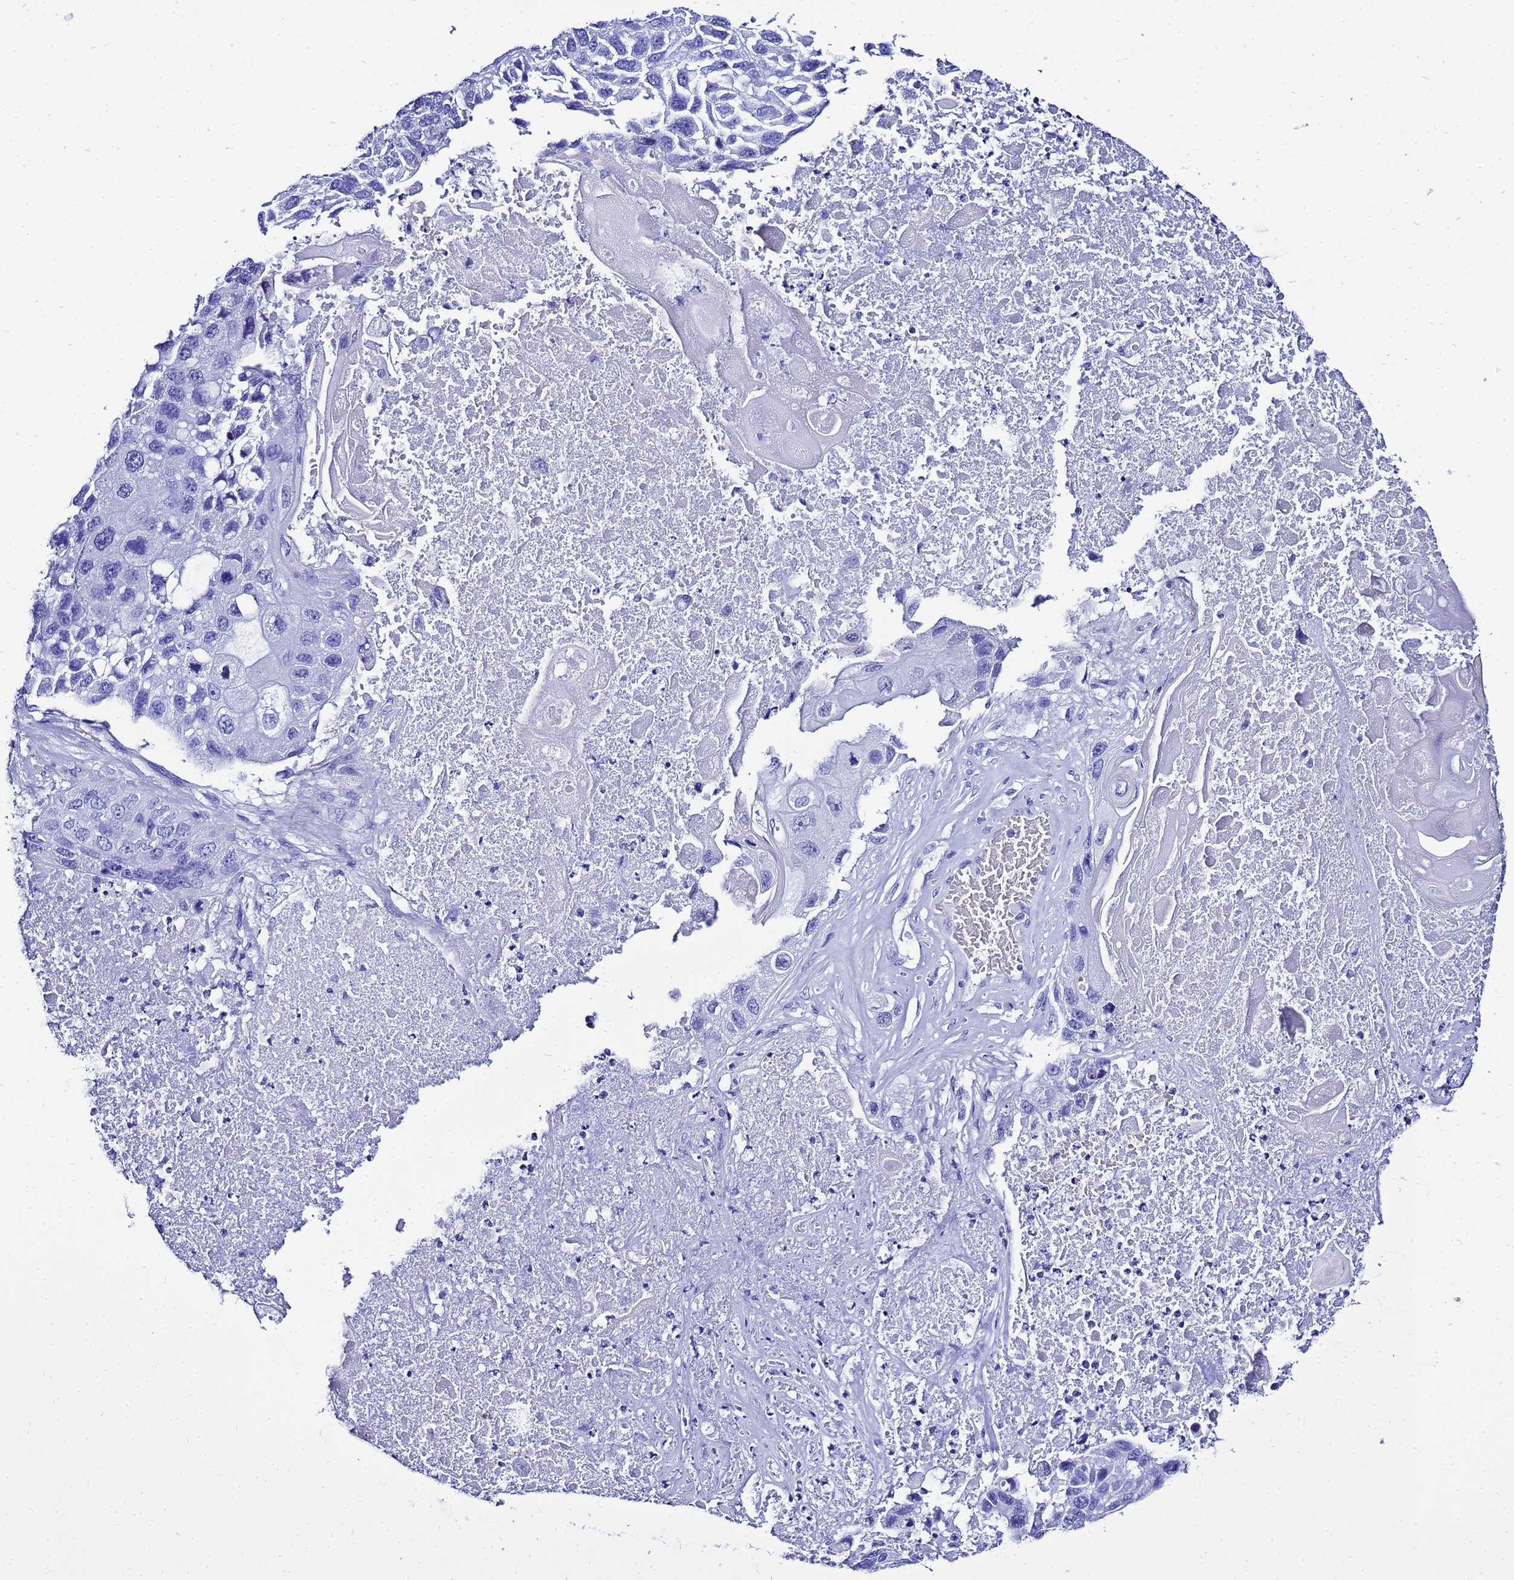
{"staining": {"intensity": "negative", "quantity": "none", "location": "none"}, "tissue": "lung cancer", "cell_type": "Tumor cells", "image_type": "cancer", "snomed": [{"axis": "morphology", "description": "Squamous cell carcinoma, NOS"}, {"axis": "topography", "description": "Lung"}], "caption": "Tumor cells are negative for brown protein staining in lung cancer (squamous cell carcinoma).", "gene": "LIPF", "patient": {"sex": "male", "age": 61}}